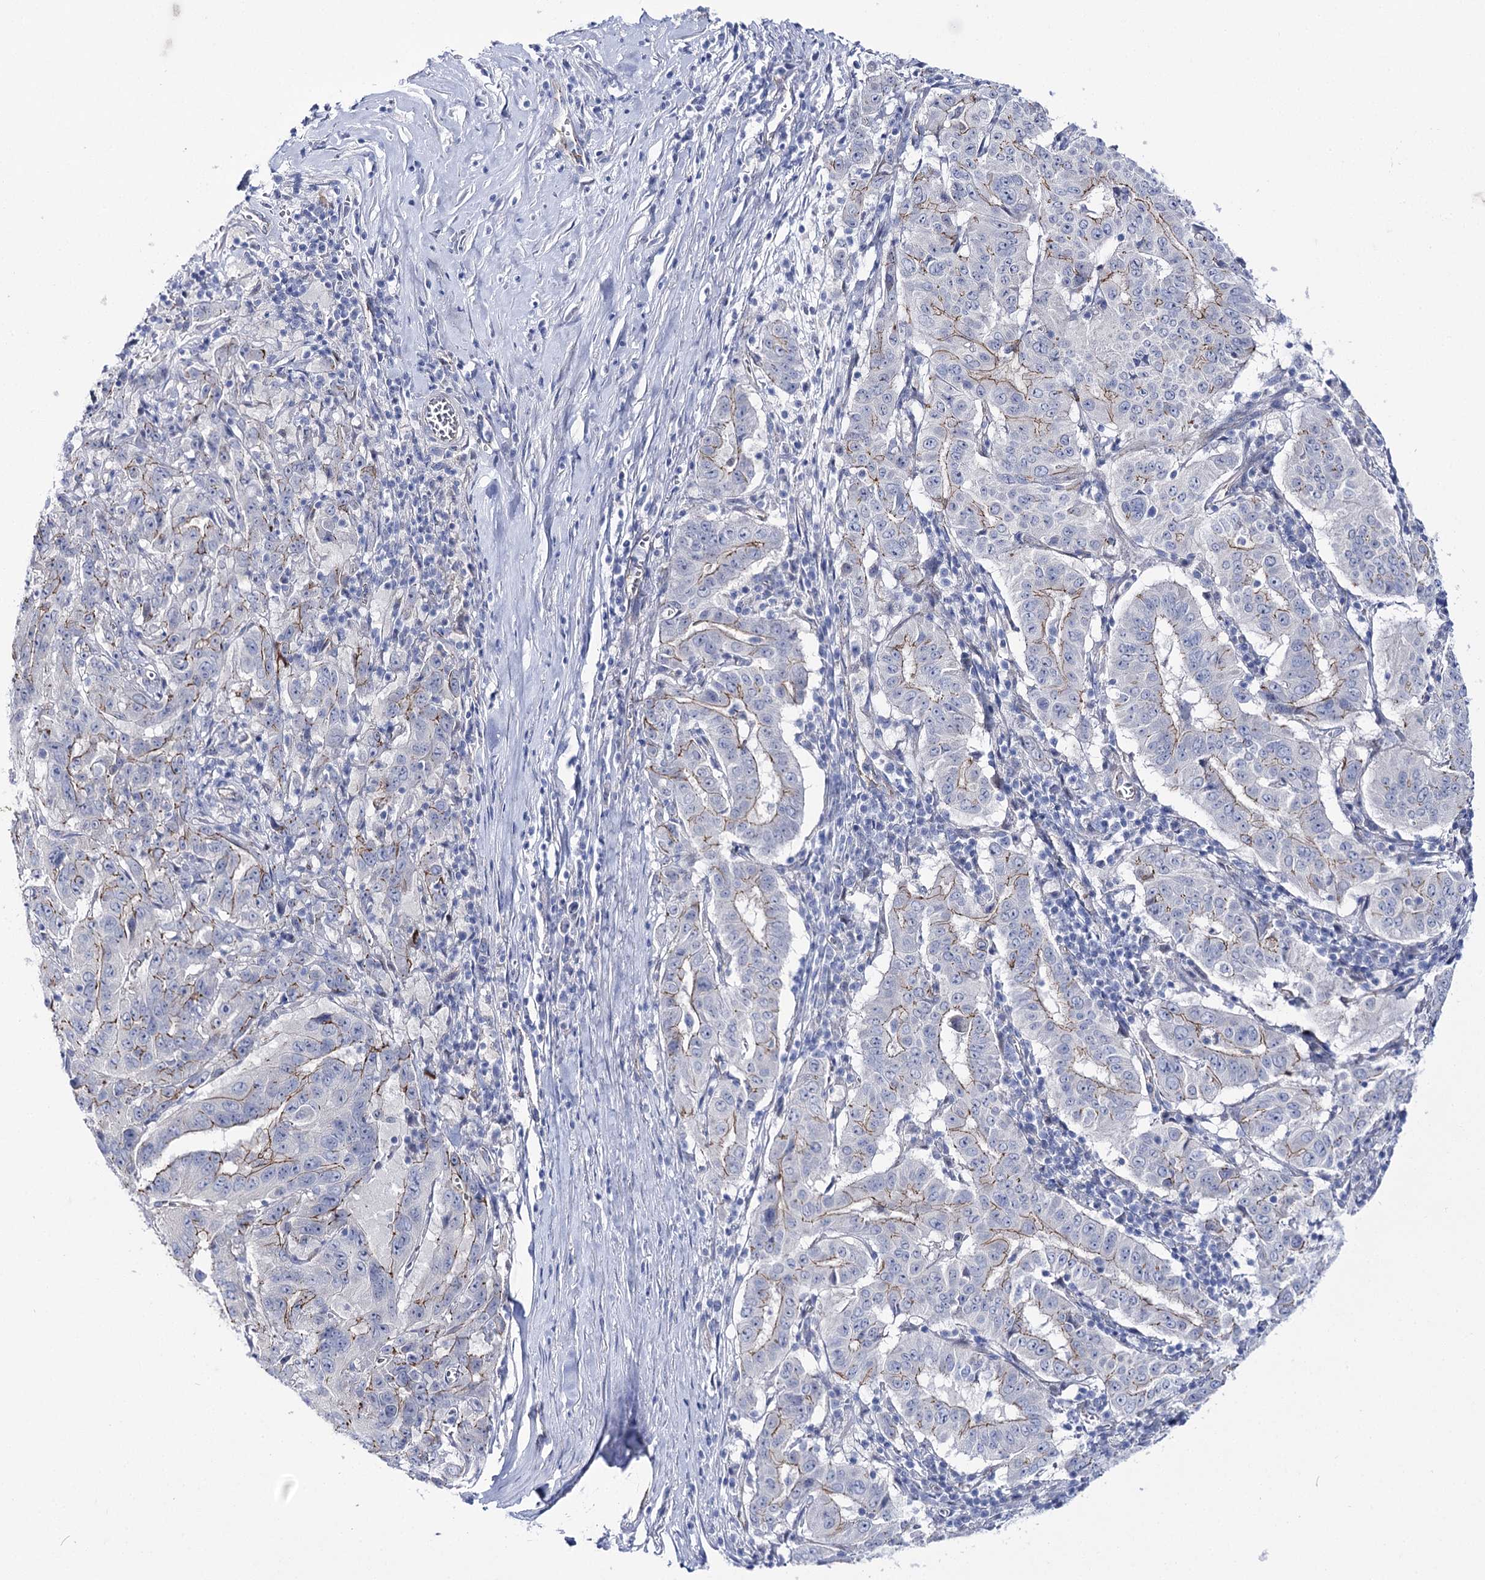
{"staining": {"intensity": "moderate", "quantity": "<25%", "location": "cytoplasmic/membranous"}, "tissue": "pancreatic cancer", "cell_type": "Tumor cells", "image_type": "cancer", "snomed": [{"axis": "morphology", "description": "Adenocarcinoma, NOS"}, {"axis": "topography", "description": "Pancreas"}], "caption": "Protein staining by immunohistochemistry exhibits moderate cytoplasmic/membranous expression in approximately <25% of tumor cells in pancreatic adenocarcinoma.", "gene": "NRAP", "patient": {"sex": "male", "age": 63}}